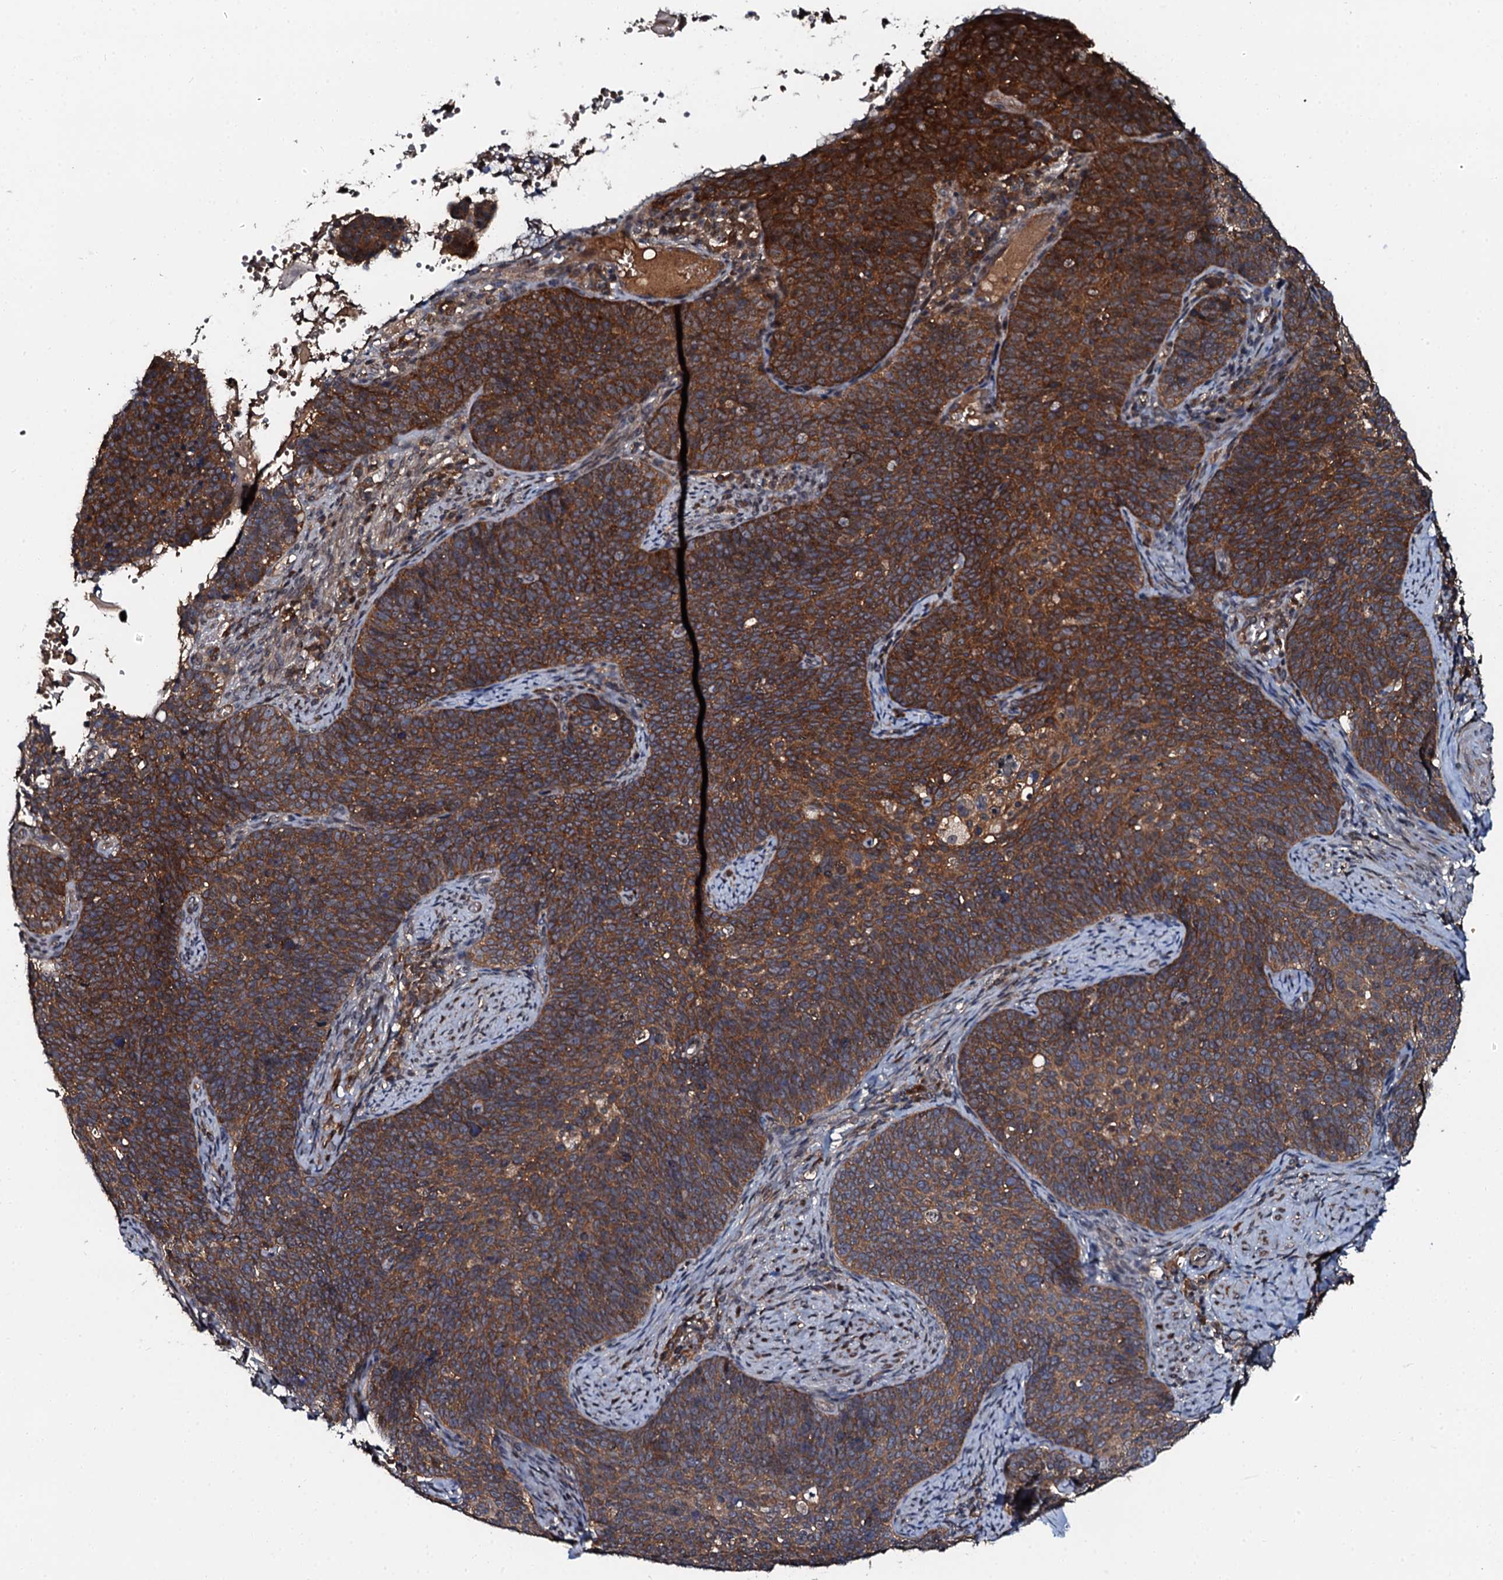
{"staining": {"intensity": "strong", "quantity": ">75%", "location": "cytoplasmic/membranous"}, "tissue": "cervical cancer", "cell_type": "Tumor cells", "image_type": "cancer", "snomed": [{"axis": "morphology", "description": "Normal tissue, NOS"}, {"axis": "morphology", "description": "Squamous cell carcinoma, NOS"}, {"axis": "topography", "description": "Cervix"}], "caption": "Cervical cancer (squamous cell carcinoma) tissue displays strong cytoplasmic/membranous expression in about >75% of tumor cells The staining was performed using DAB (3,3'-diaminobenzidine), with brown indicating positive protein expression. Nuclei are stained blue with hematoxylin.", "gene": "N4BP1", "patient": {"sex": "female", "age": 39}}